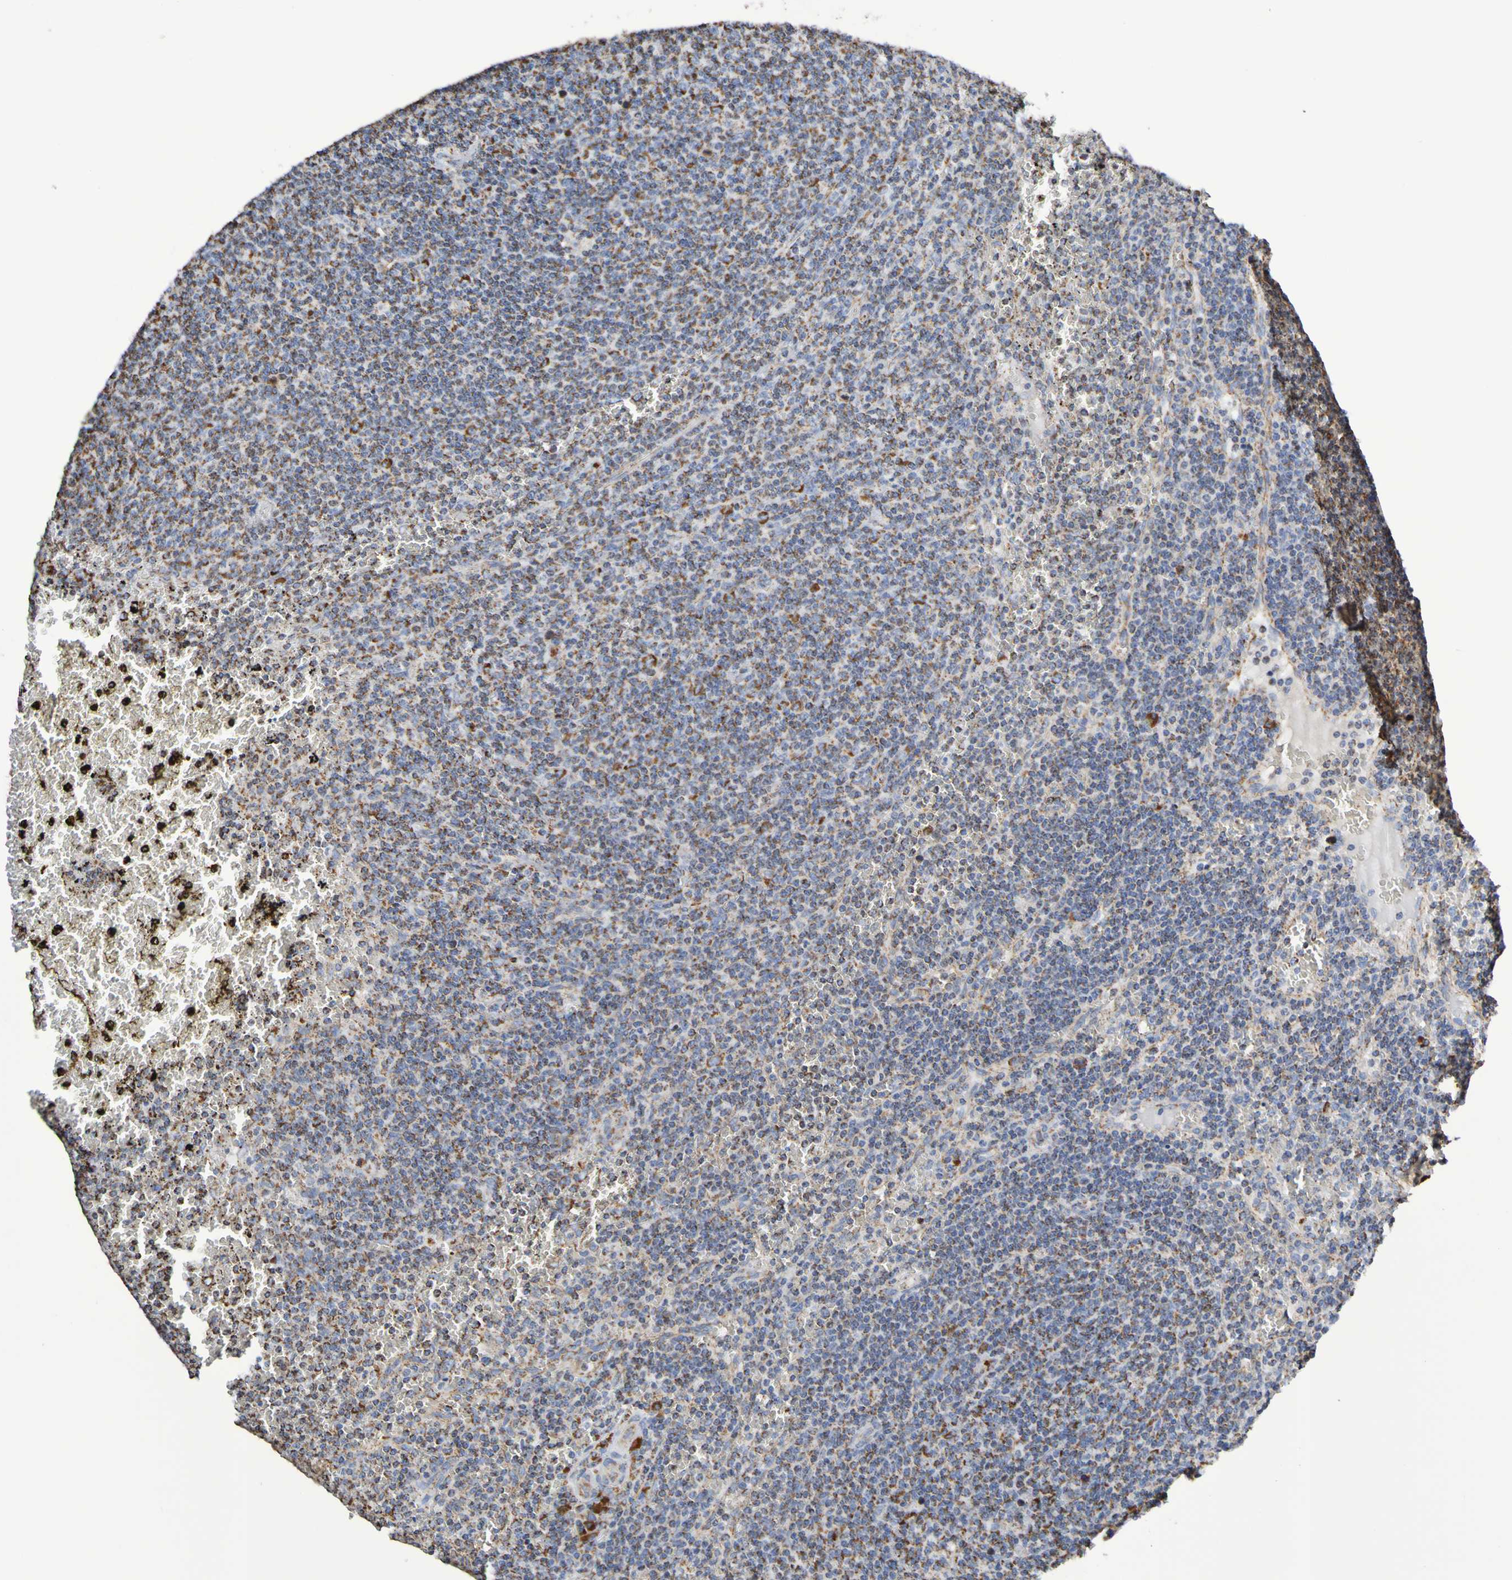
{"staining": {"intensity": "moderate", "quantity": "25%-75%", "location": "cytoplasmic/membranous"}, "tissue": "lymphoma", "cell_type": "Tumor cells", "image_type": "cancer", "snomed": [{"axis": "morphology", "description": "Malignant lymphoma, non-Hodgkin's type, Low grade"}, {"axis": "topography", "description": "Spleen"}], "caption": "Protein analysis of malignant lymphoma, non-Hodgkin's type (low-grade) tissue displays moderate cytoplasmic/membranous positivity in approximately 25%-75% of tumor cells. The staining is performed using DAB brown chromogen to label protein expression. The nuclei are counter-stained blue using hematoxylin.", "gene": "IL18R1", "patient": {"sex": "female", "age": 50}}